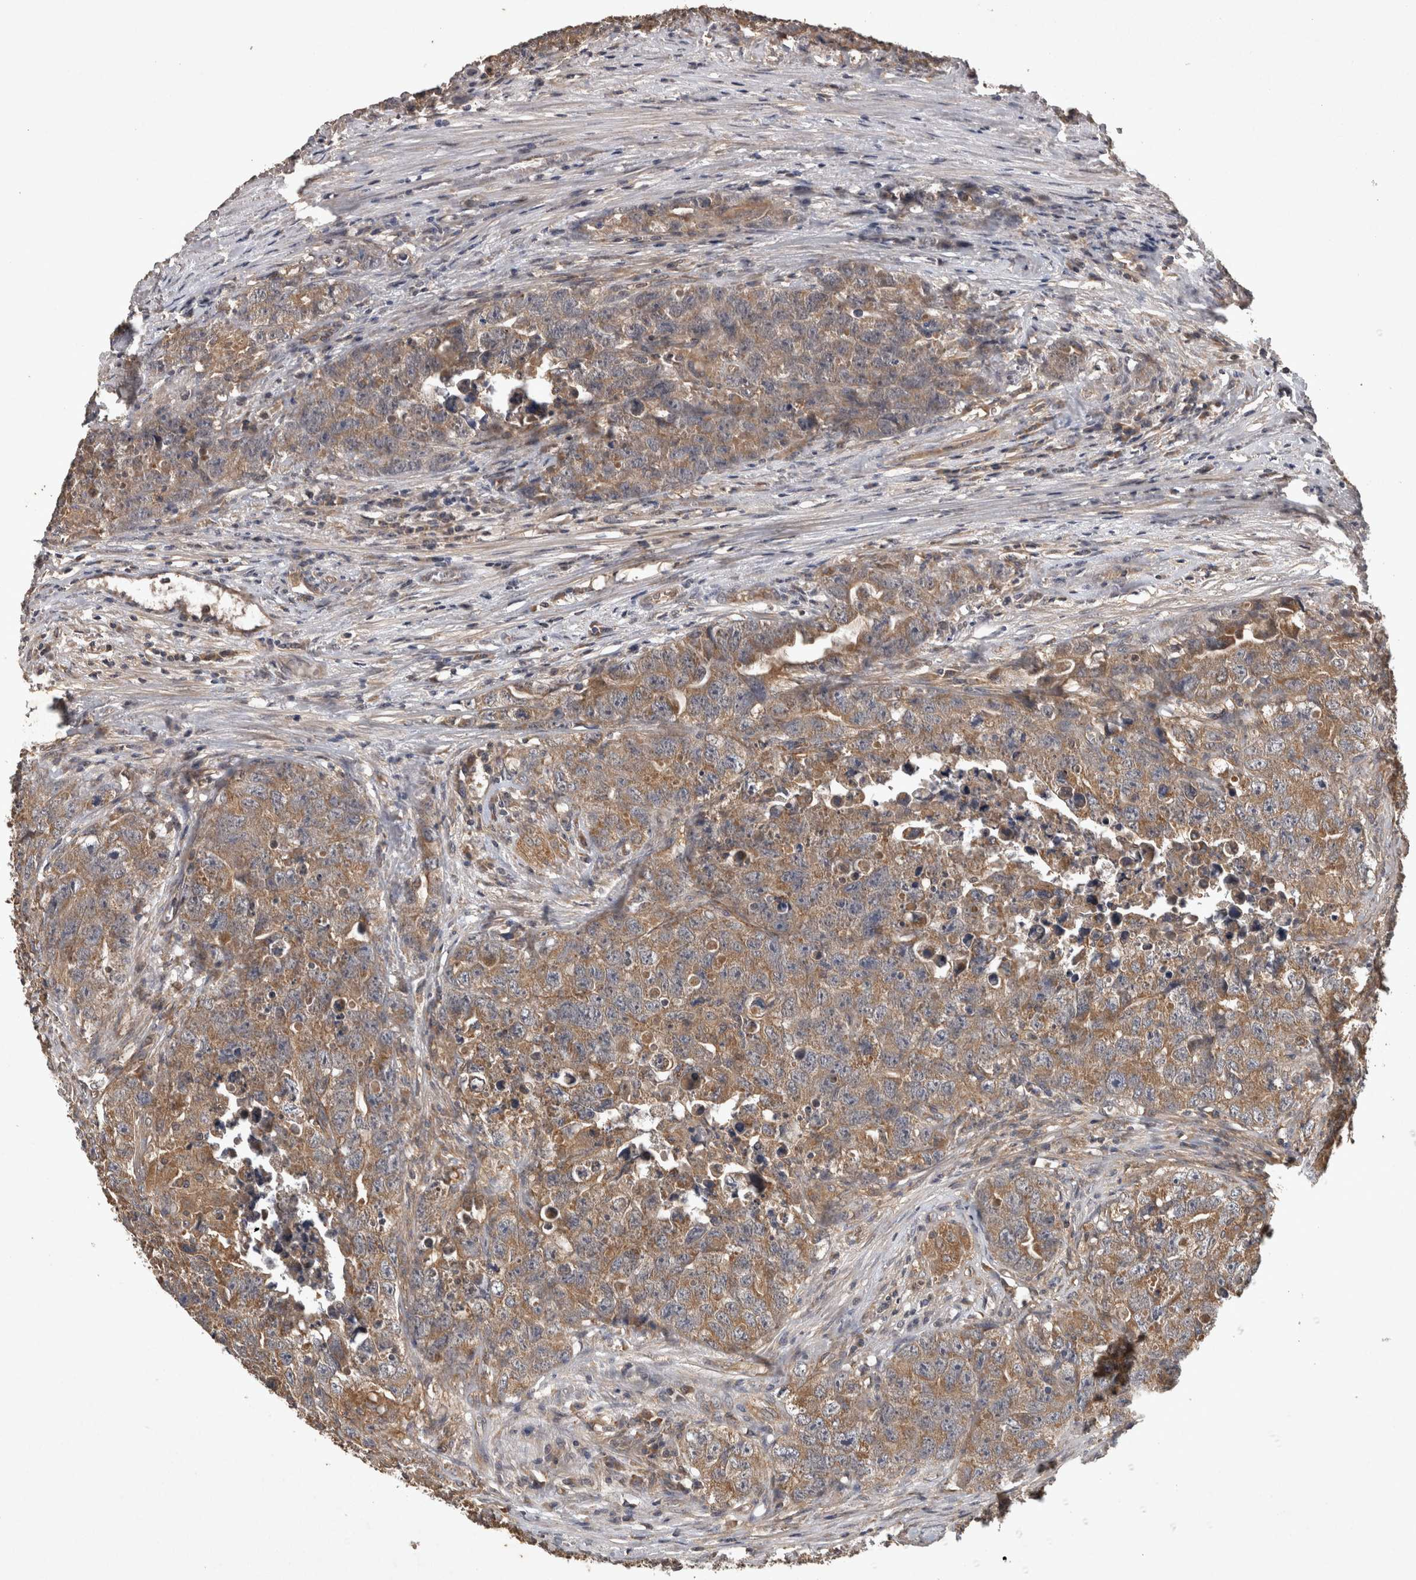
{"staining": {"intensity": "moderate", "quantity": ">75%", "location": "cytoplasmic/membranous"}, "tissue": "testis cancer", "cell_type": "Tumor cells", "image_type": "cancer", "snomed": [{"axis": "morphology", "description": "Seminoma, NOS"}, {"axis": "morphology", "description": "Carcinoma, Embryonal, NOS"}, {"axis": "topography", "description": "Testis"}], "caption": "A brown stain shows moderate cytoplasmic/membranous positivity of a protein in testis cancer (seminoma) tumor cells.", "gene": "TRMT61B", "patient": {"sex": "male", "age": 43}}